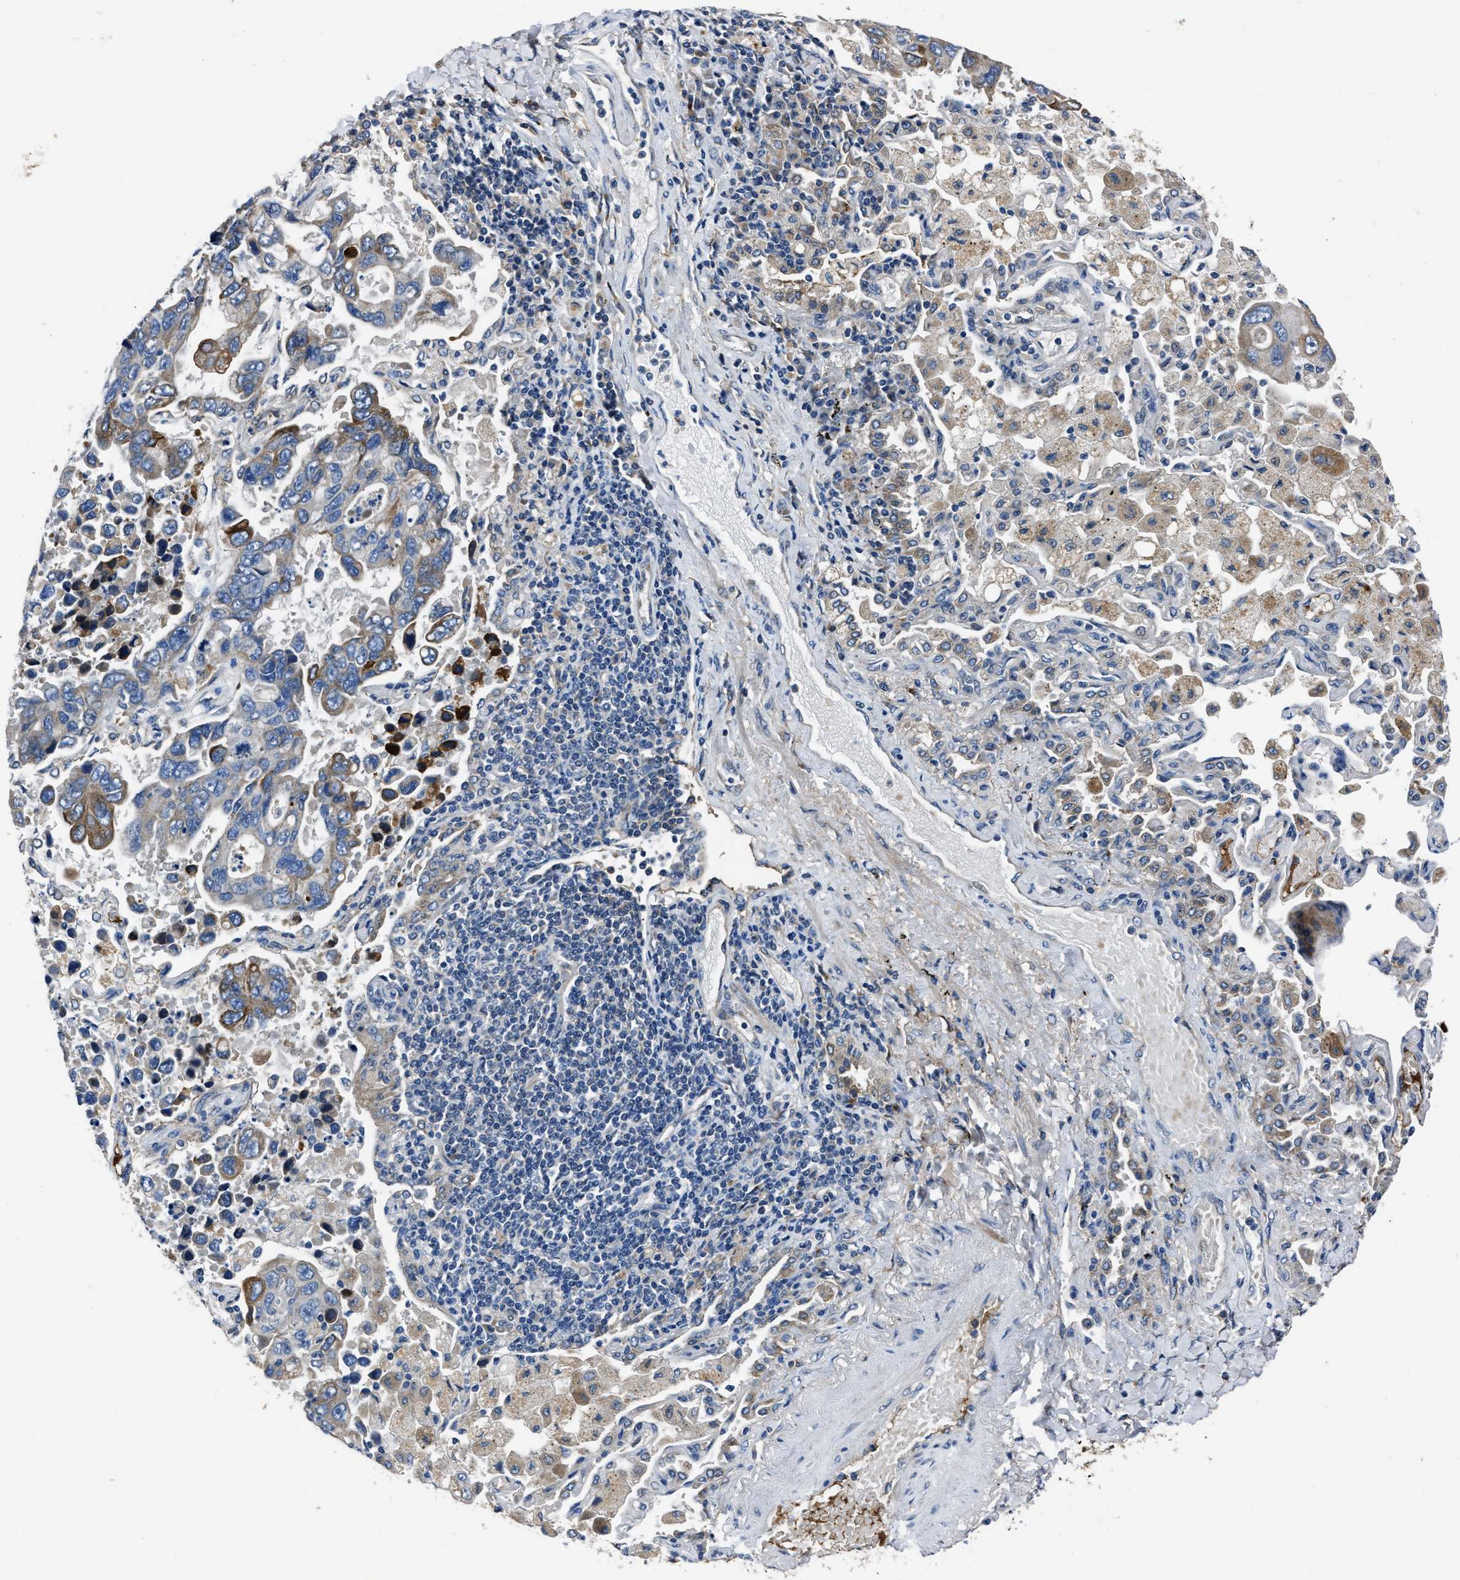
{"staining": {"intensity": "moderate", "quantity": "<25%", "location": "cytoplasmic/membranous"}, "tissue": "lung cancer", "cell_type": "Tumor cells", "image_type": "cancer", "snomed": [{"axis": "morphology", "description": "Adenocarcinoma, NOS"}, {"axis": "topography", "description": "Lung"}], "caption": "Immunohistochemical staining of lung adenocarcinoma exhibits moderate cytoplasmic/membranous protein expression in approximately <25% of tumor cells. (Brightfield microscopy of DAB IHC at high magnification).", "gene": "ERC1", "patient": {"sex": "male", "age": 64}}